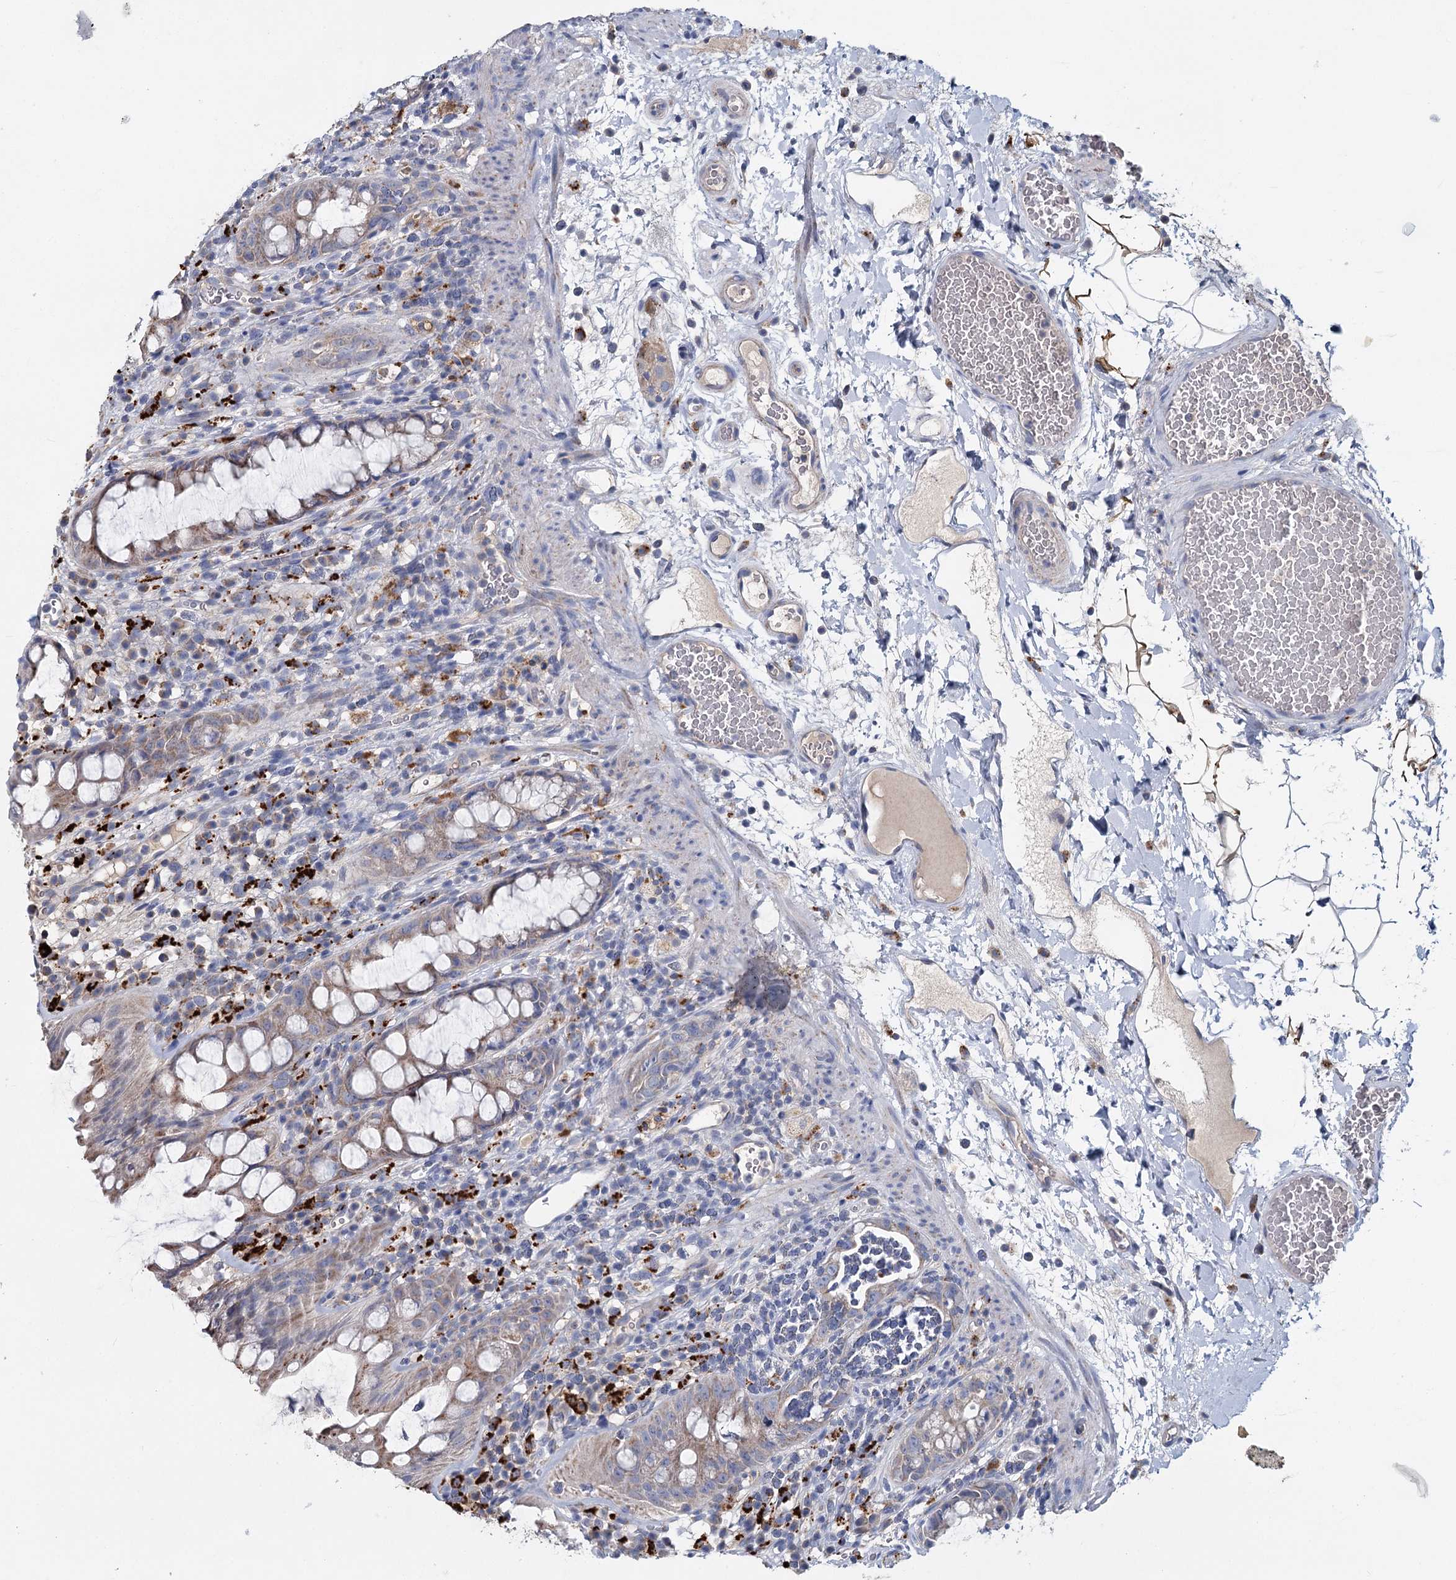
{"staining": {"intensity": "moderate", "quantity": "<25%", "location": "cytoplasmic/membranous"}, "tissue": "rectum", "cell_type": "Glandular cells", "image_type": "normal", "snomed": [{"axis": "morphology", "description": "Normal tissue, NOS"}, {"axis": "topography", "description": "Rectum"}], "caption": "Benign rectum displays moderate cytoplasmic/membranous positivity in about <25% of glandular cells Nuclei are stained in blue..", "gene": "ANKRD16", "patient": {"sex": "female", "age": 57}}